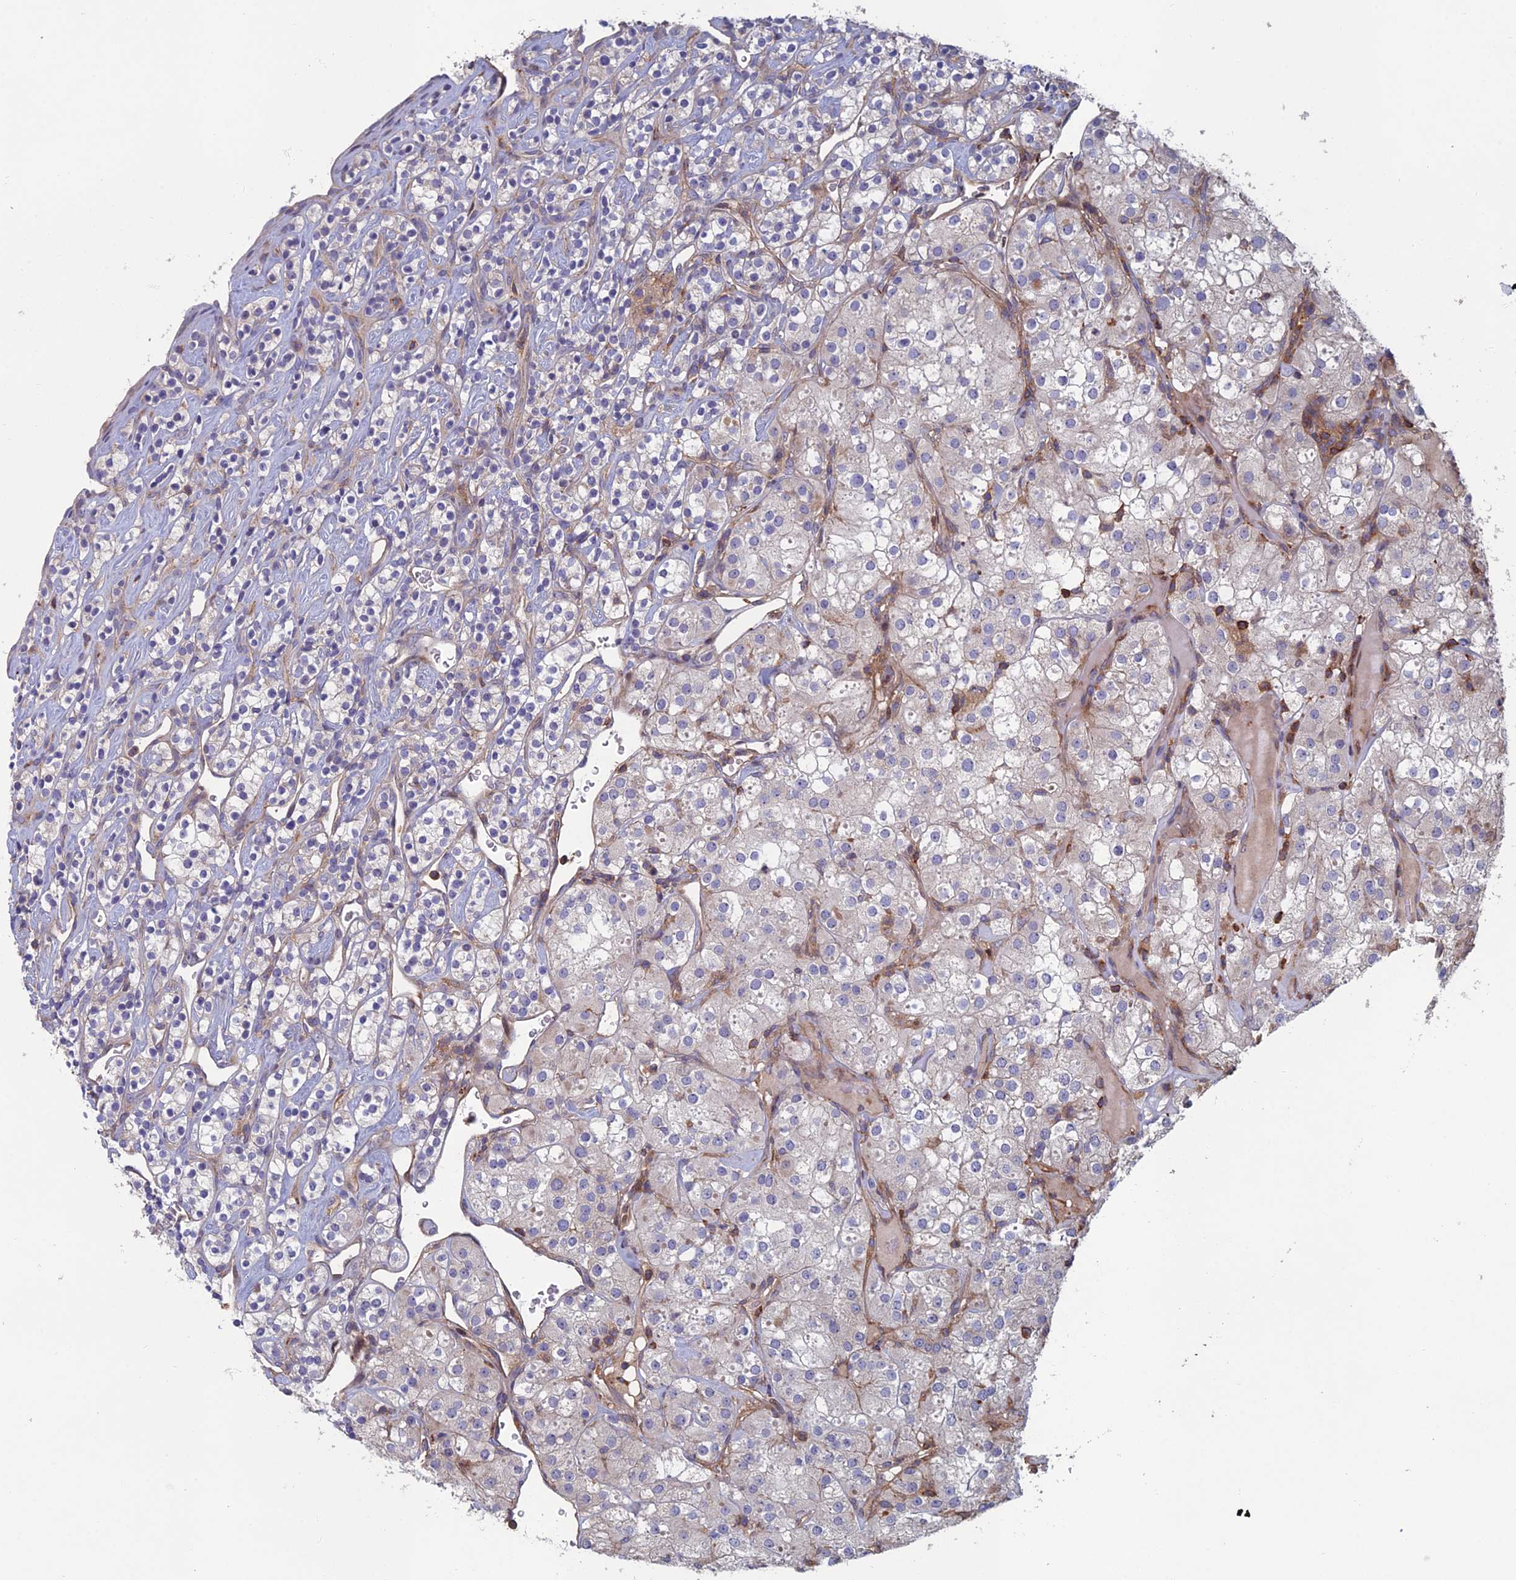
{"staining": {"intensity": "negative", "quantity": "none", "location": "none"}, "tissue": "renal cancer", "cell_type": "Tumor cells", "image_type": "cancer", "snomed": [{"axis": "morphology", "description": "Adenocarcinoma, NOS"}, {"axis": "topography", "description": "Kidney"}], "caption": "Photomicrograph shows no significant protein positivity in tumor cells of adenocarcinoma (renal).", "gene": "C15orf62", "patient": {"sex": "male", "age": 77}}